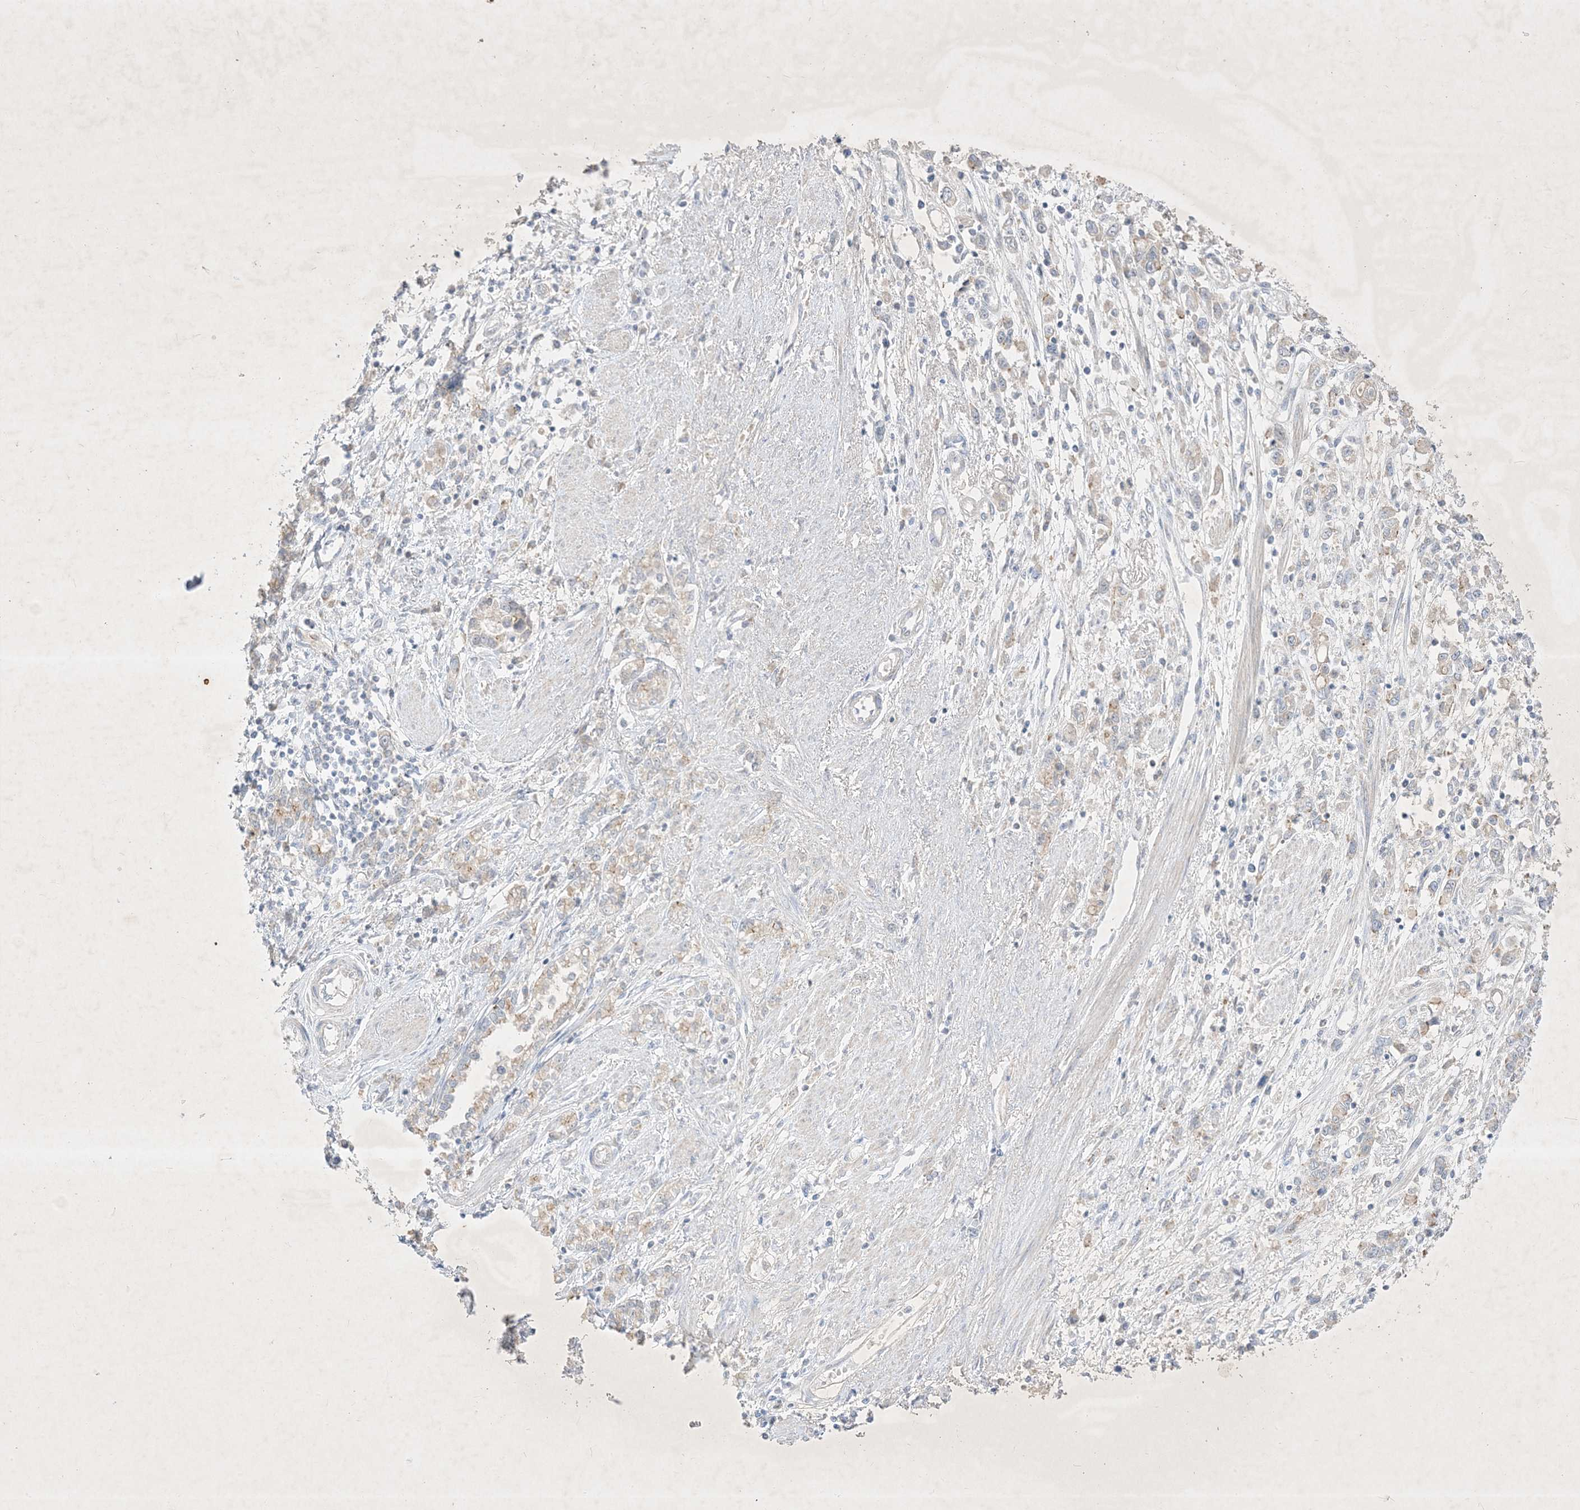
{"staining": {"intensity": "negative", "quantity": "none", "location": "none"}, "tissue": "stomach cancer", "cell_type": "Tumor cells", "image_type": "cancer", "snomed": [{"axis": "morphology", "description": "Adenocarcinoma, NOS"}, {"axis": "topography", "description": "Stomach"}], "caption": "A photomicrograph of human stomach cancer (adenocarcinoma) is negative for staining in tumor cells.", "gene": "PLEKHA3", "patient": {"sex": "female", "age": 76}}